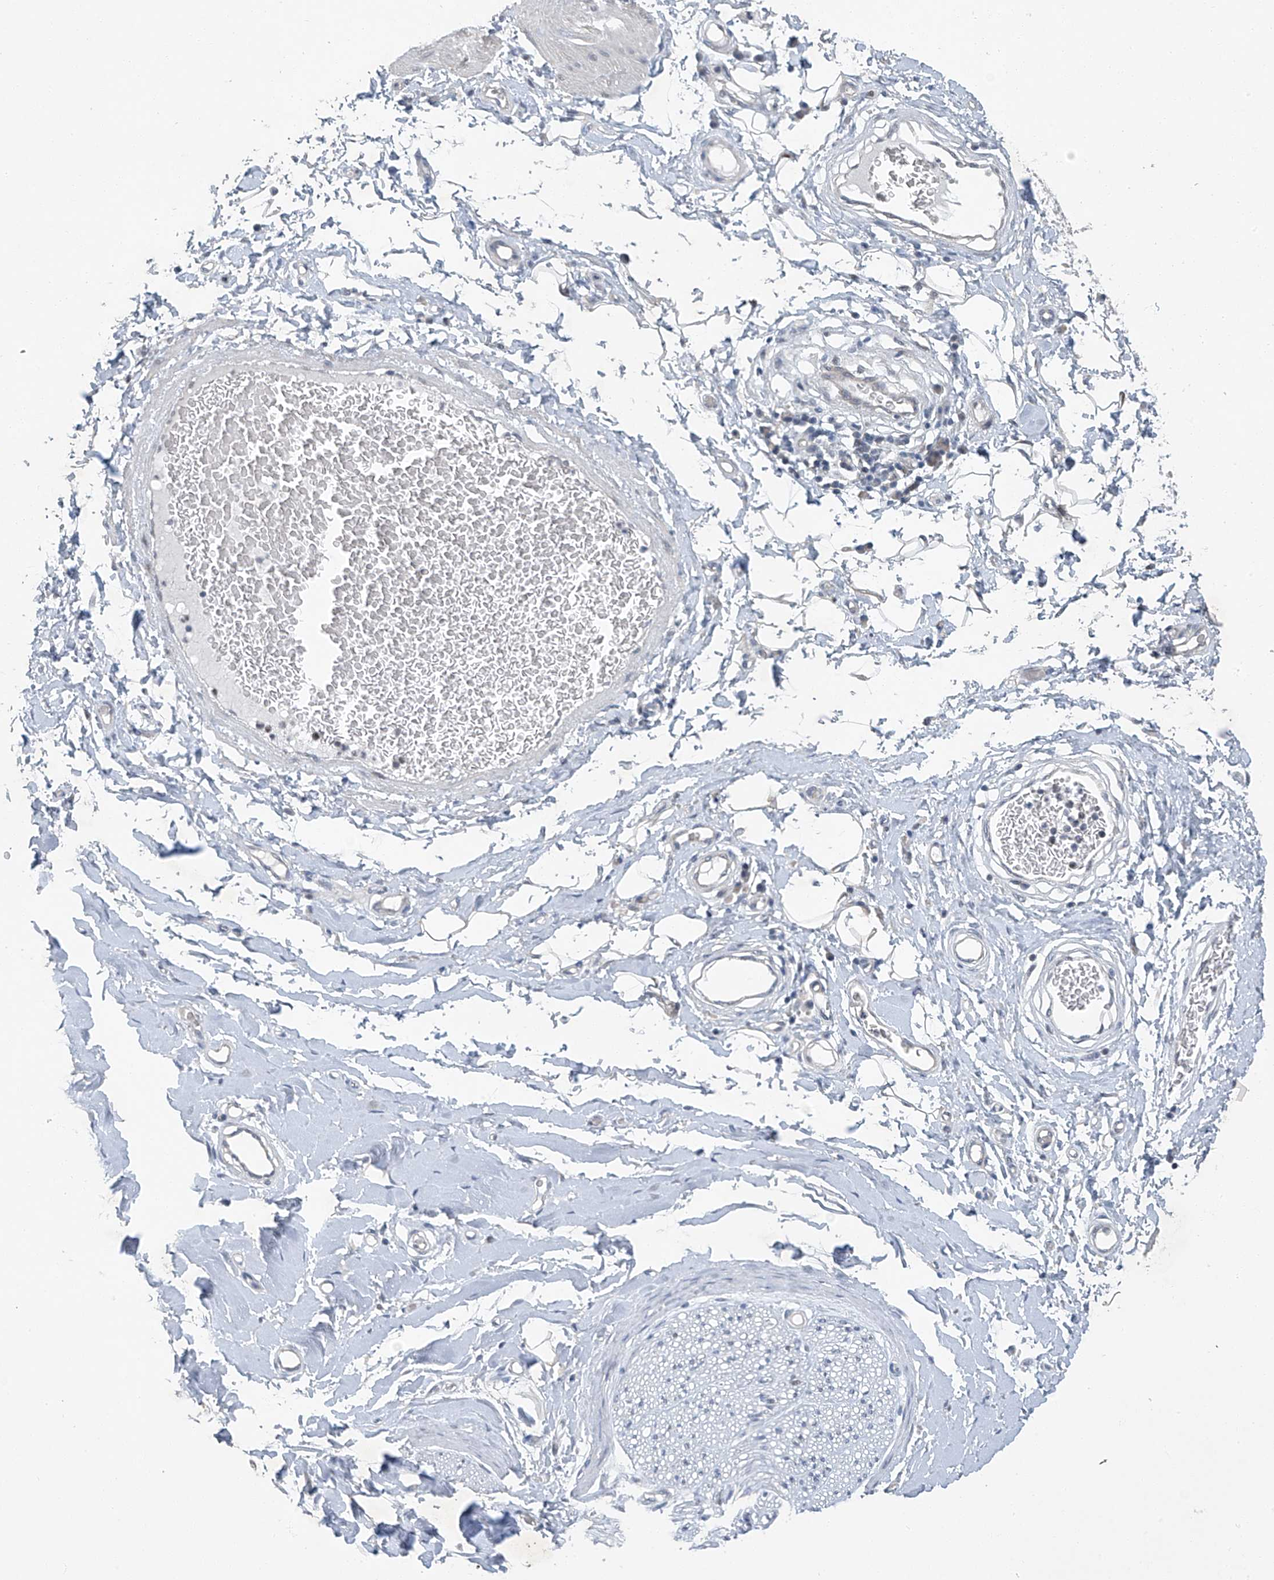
{"staining": {"intensity": "negative", "quantity": "none", "location": "none"}, "tissue": "adipose tissue", "cell_type": "Adipocytes", "image_type": "normal", "snomed": [{"axis": "morphology", "description": "Normal tissue, NOS"}, {"axis": "morphology", "description": "Adenocarcinoma, NOS"}, {"axis": "topography", "description": "Stomach, upper"}, {"axis": "topography", "description": "Peripheral nerve tissue"}], "caption": "This is an immunohistochemistry histopathology image of benign human adipose tissue. There is no positivity in adipocytes.", "gene": "TAF8", "patient": {"sex": "male", "age": 62}}